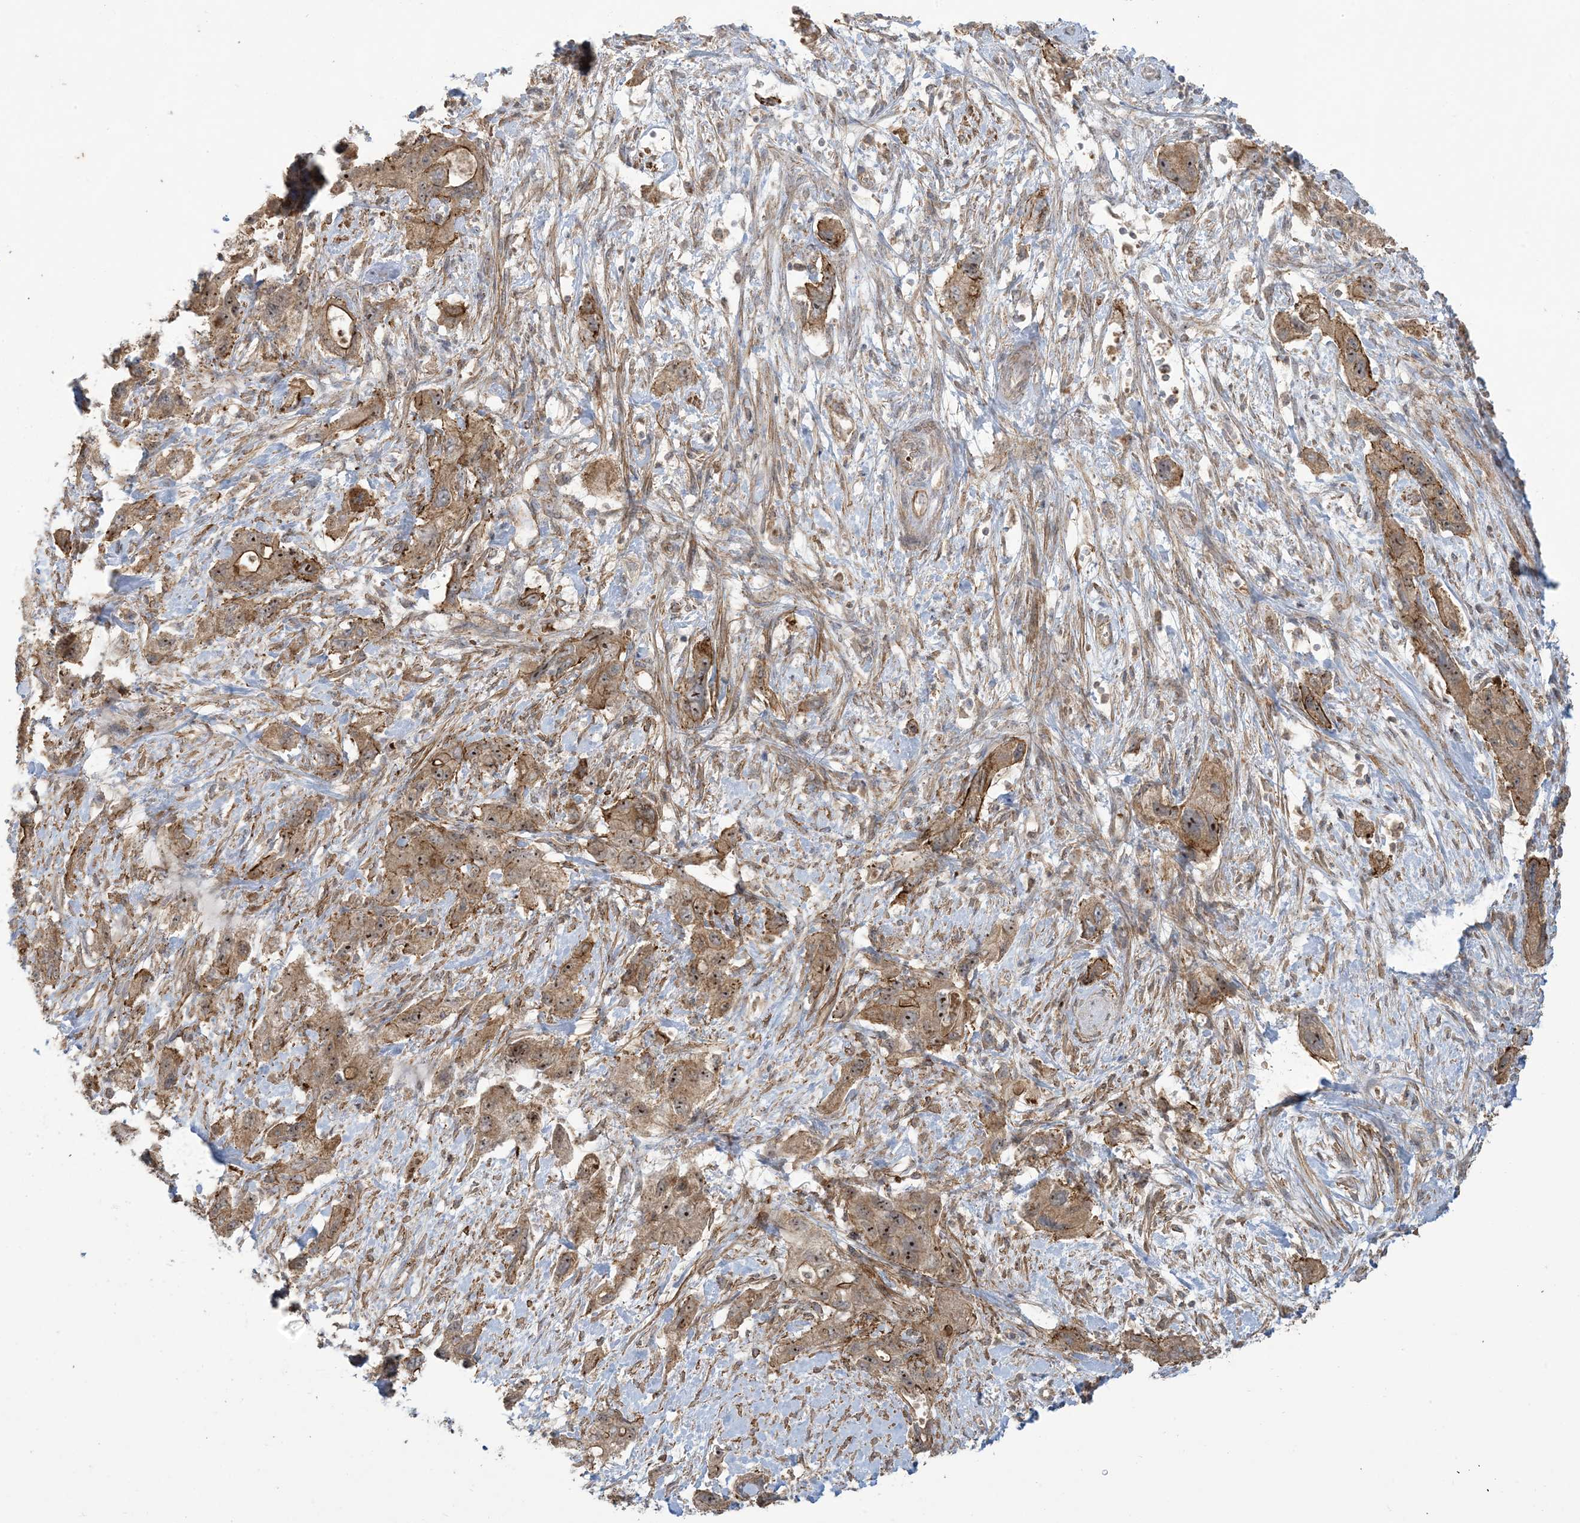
{"staining": {"intensity": "moderate", "quantity": ">75%", "location": "cytoplasmic/membranous,nuclear"}, "tissue": "pancreatic cancer", "cell_type": "Tumor cells", "image_type": "cancer", "snomed": [{"axis": "morphology", "description": "Adenocarcinoma, NOS"}, {"axis": "topography", "description": "Pancreas"}], "caption": "A micrograph of human adenocarcinoma (pancreatic) stained for a protein shows moderate cytoplasmic/membranous and nuclear brown staining in tumor cells.", "gene": "KLHL18", "patient": {"sex": "female", "age": 73}}